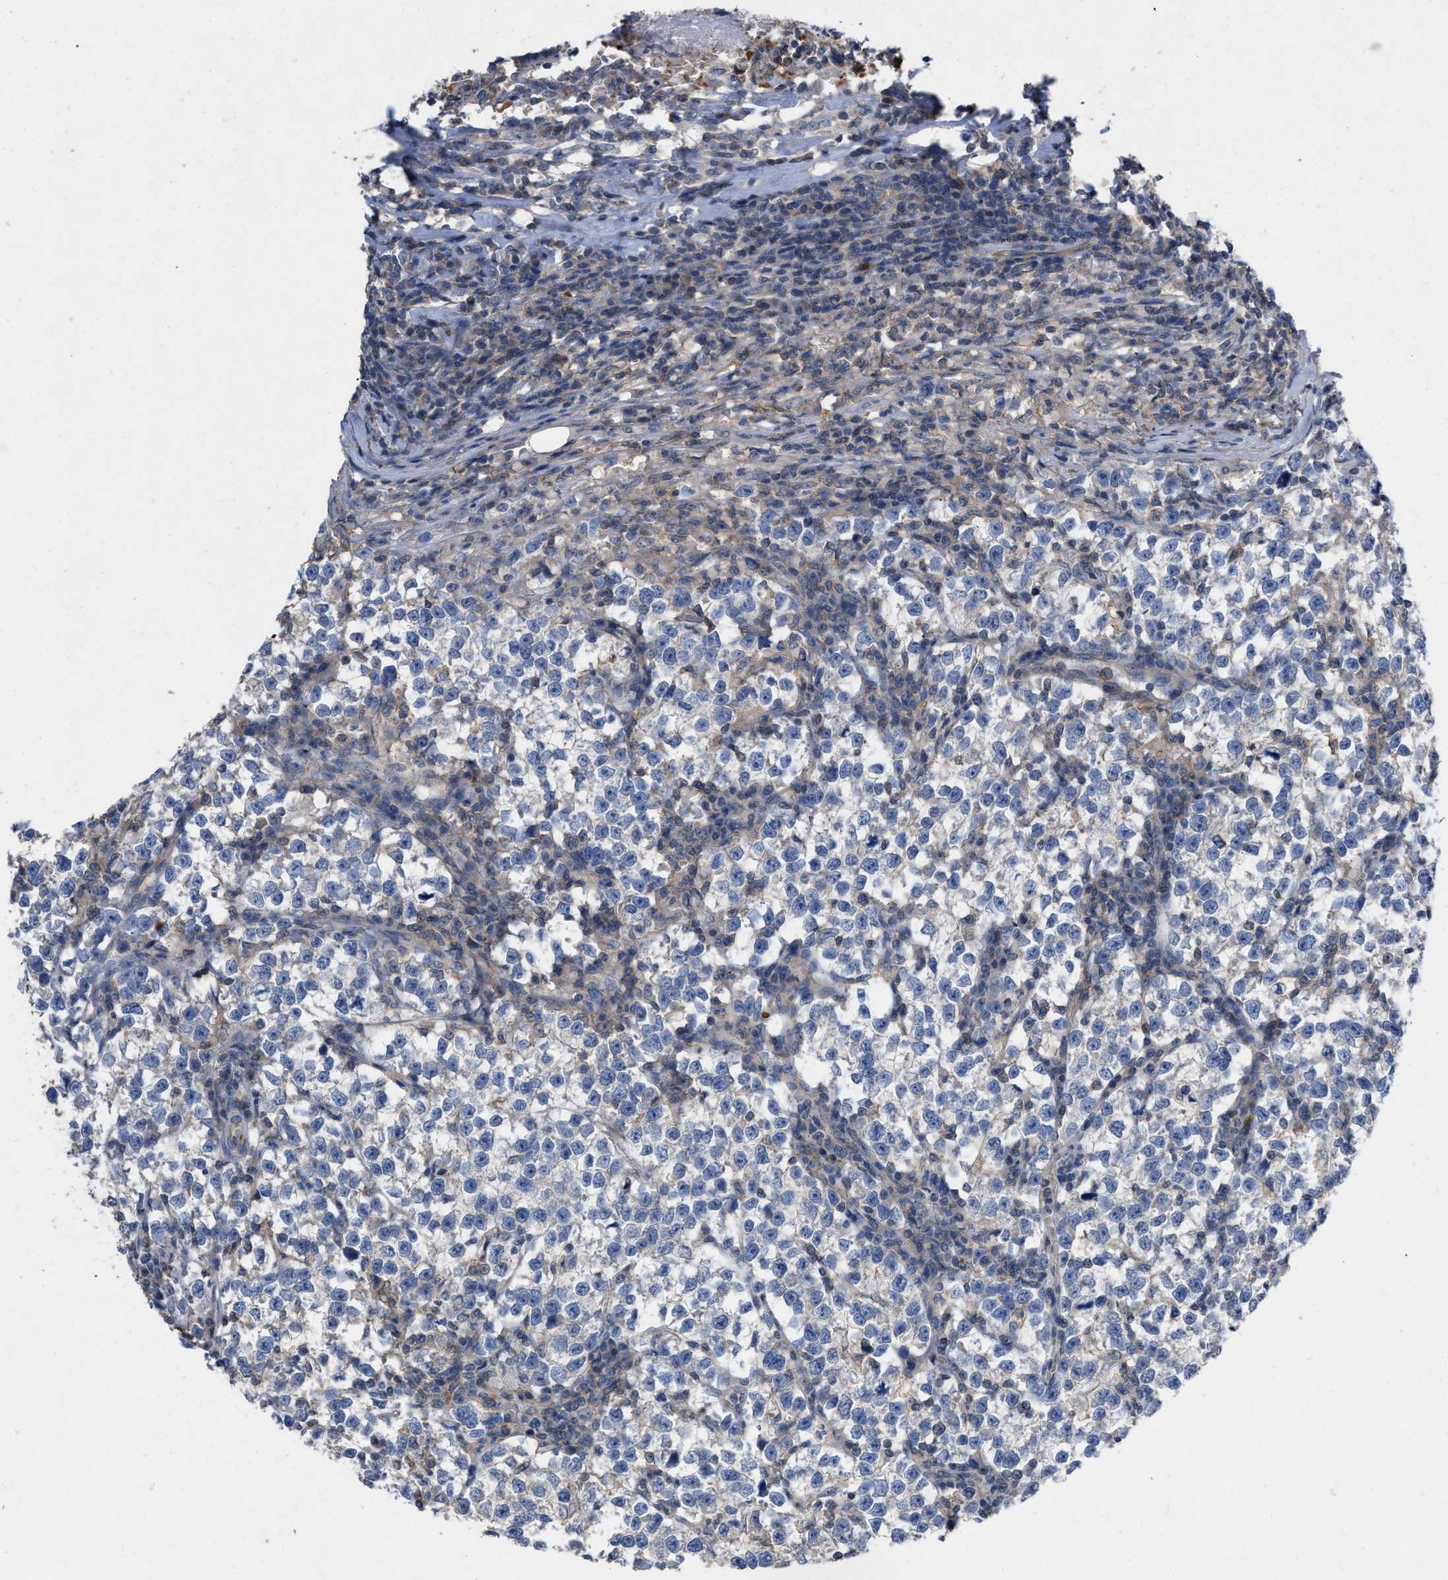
{"staining": {"intensity": "negative", "quantity": "none", "location": "none"}, "tissue": "testis cancer", "cell_type": "Tumor cells", "image_type": "cancer", "snomed": [{"axis": "morphology", "description": "Normal tissue, NOS"}, {"axis": "morphology", "description": "Seminoma, NOS"}, {"axis": "topography", "description": "Testis"}], "caption": "Photomicrograph shows no significant protein positivity in tumor cells of testis cancer.", "gene": "TMEM131", "patient": {"sex": "male", "age": 43}}